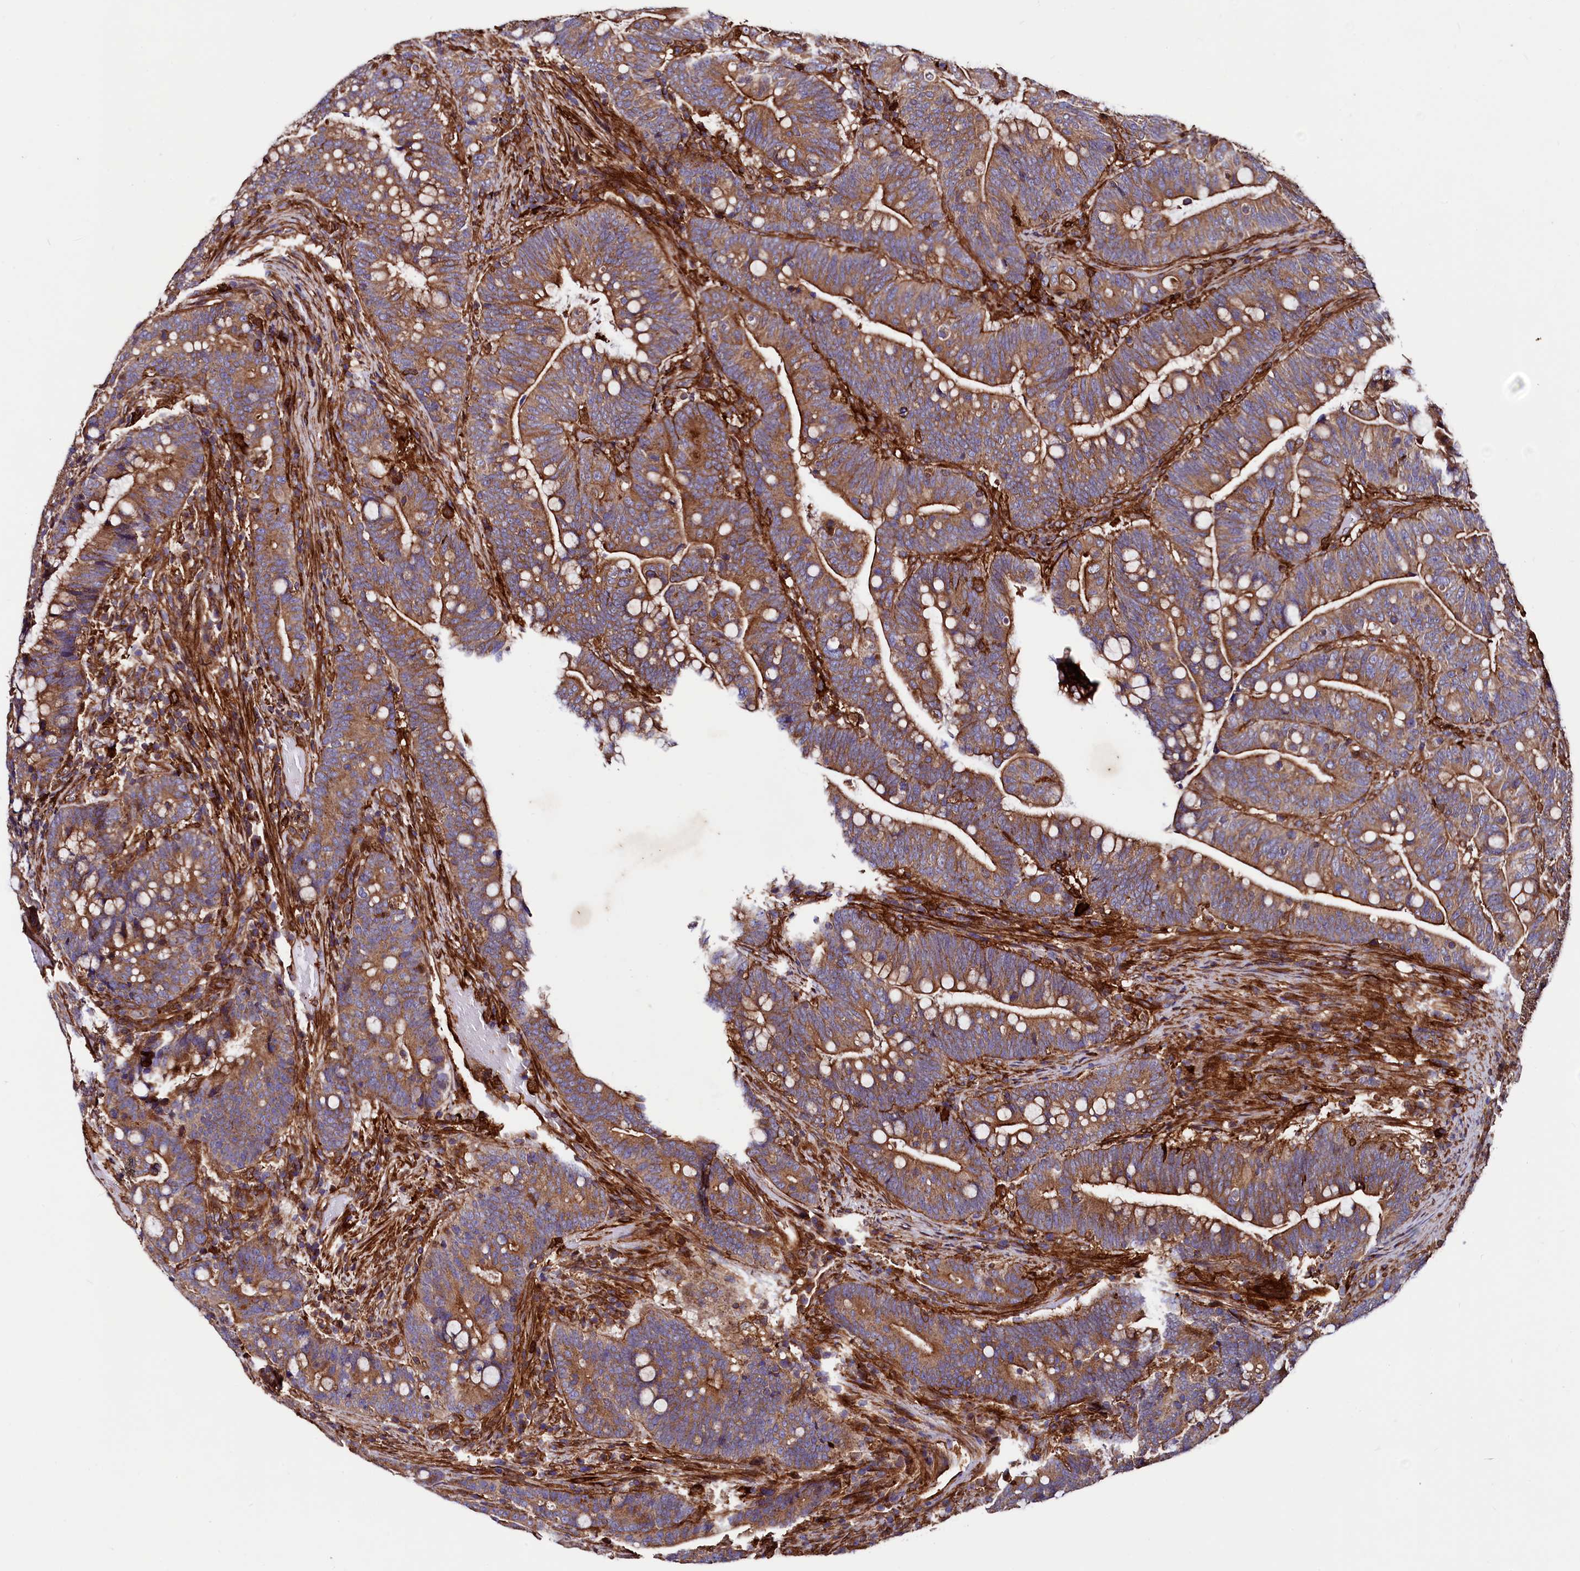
{"staining": {"intensity": "moderate", "quantity": ">75%", "location": "cytoplasmic/membranous"}, "tissue": "colorectal cancer", "cell_type": "Tumor cells", "image_type": "cancer", "snomed": [{"axis": "morphology", "description": "Normal tissue, NOS"}, {"axis": "morphology", "description": "Adenocarcinoma, NOS"}, {"axis": "topography", "description": "Colon"}], "caption": "Brown immunohistochemical staining in human colorectal cancer (adenocarcinoma) exhibits moderate cytoplasmic/membranous positivity in about >75% of tumor cells. Using DAB (brown) and hematoxylin (blue) stains, captured at high magnification using brightfield microscopy.", "gene": "STAMBPL1", "patient": {"sex": "female", "age": 66}}